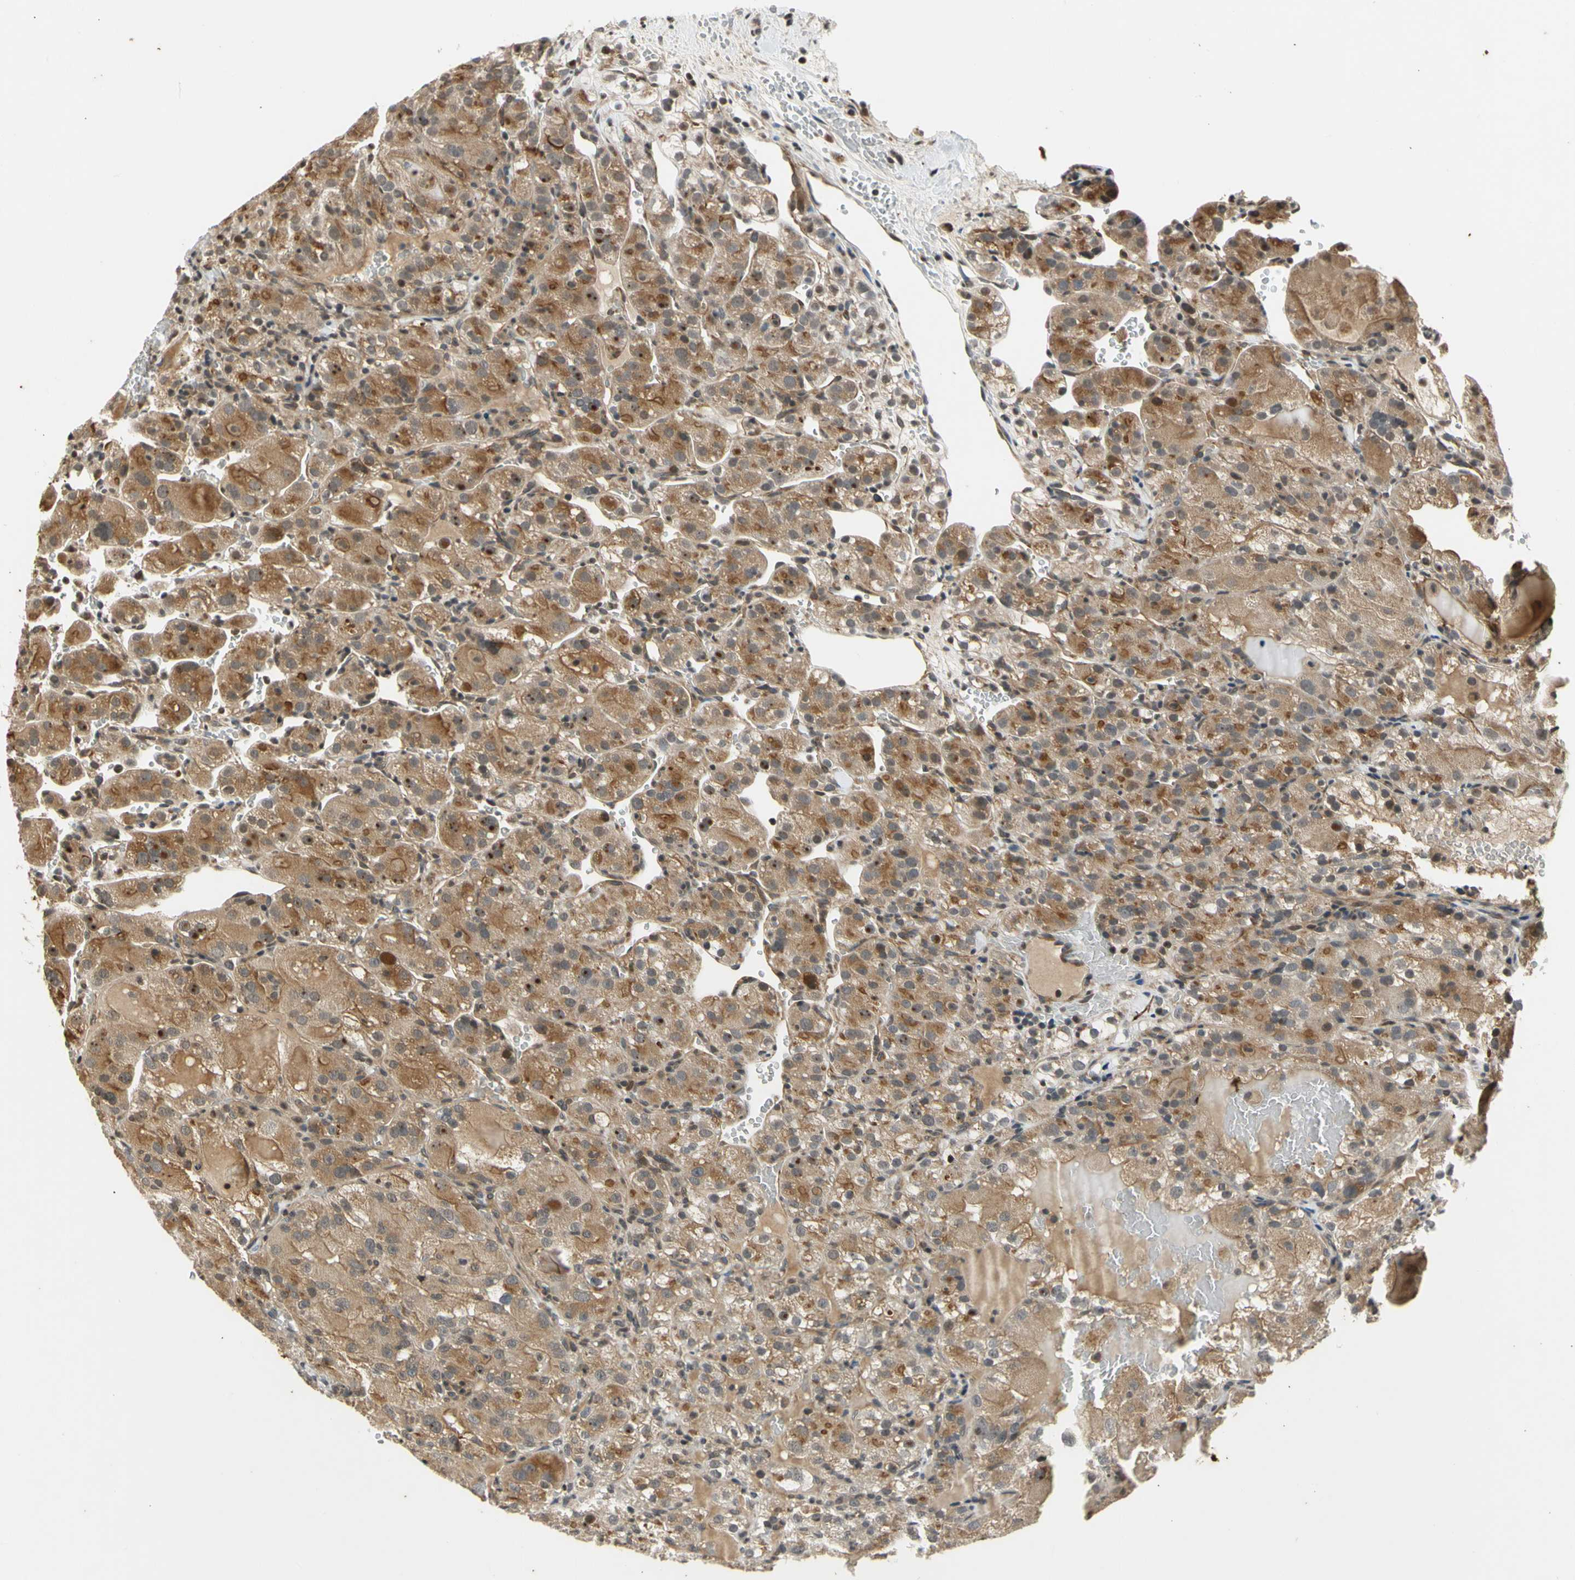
{"staining": {"intensity": "moderate", "quantity": ">75%", "location": "cytoplasmic/membranous"}, "tissue": "renal cancer", "cell_type": "Tumor cells", "image_type": "cancer", "snomed": [{"axis": "morphology", "description": "Normal tissue, NOS"}, {"axis": "morphology", "description": "Adenocarcinoma, NOS"}, {"axis": "topography", "description": "Kidney"}], "caption": "Immunohistochemistry (DAB) staining of human renal adenocarcinoma exhibits moderate cytoplasmic/membranous protein staining in about >75% of tumor cells. The protein of interest is stained brown, and the nuclei are stained in blue (DAB (3,3'-diaminobenzidine) IHC with brightfield microscopy, high magnification).", "gene": "EFNB2", "patient": {"sex": "male", "age": 61}}